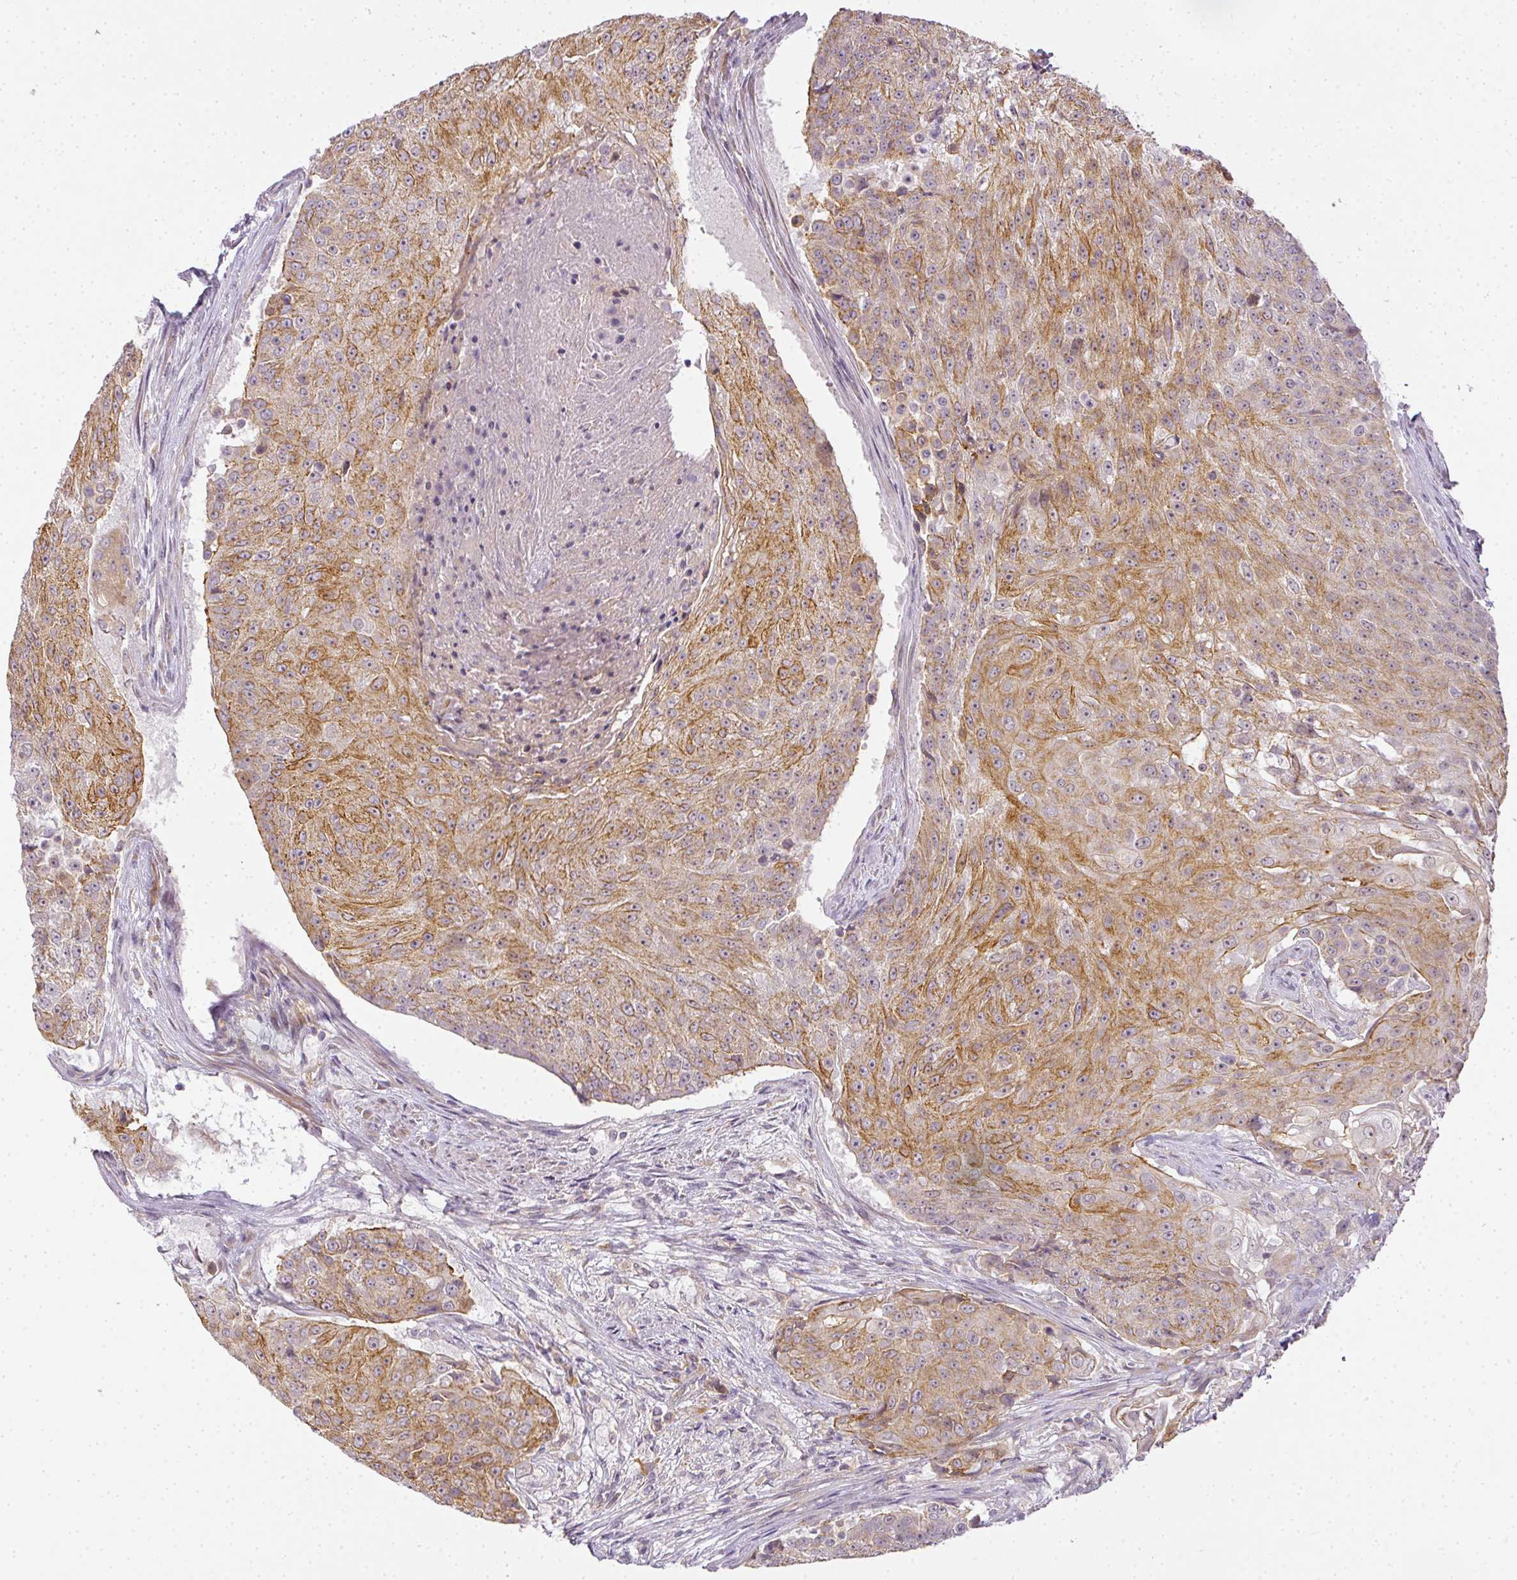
{"staining": {"intensity": "moderate", "quantity": ">75%", "location": "cytoplasmic/membranous"}, "tissue": "urothelial cancer", "cell_type": "Tumor cells", "image_type": "cancer", "snomed": [{"axis": "morphology", "description": "Urothelial carcinoma, High grade"}, {"axis": "topography", "description": "Urinary bladder"}], "caption": "Immunohistochemistry staining of urothelial carcinoma (high-grade), which displays medium levels of moderate cytoplasmic/membranous staining in about >75% of tumor cells indicating moderate cytoplasmic/membranous protein expression. The staining was performed using DAB (3,3'-diaminobenzidine) (brown) for protein detection and nuclei were counterstained in hematoxylin (blue).", "gene": "MED19", "patient": {"sex": "female", "age": 63}}